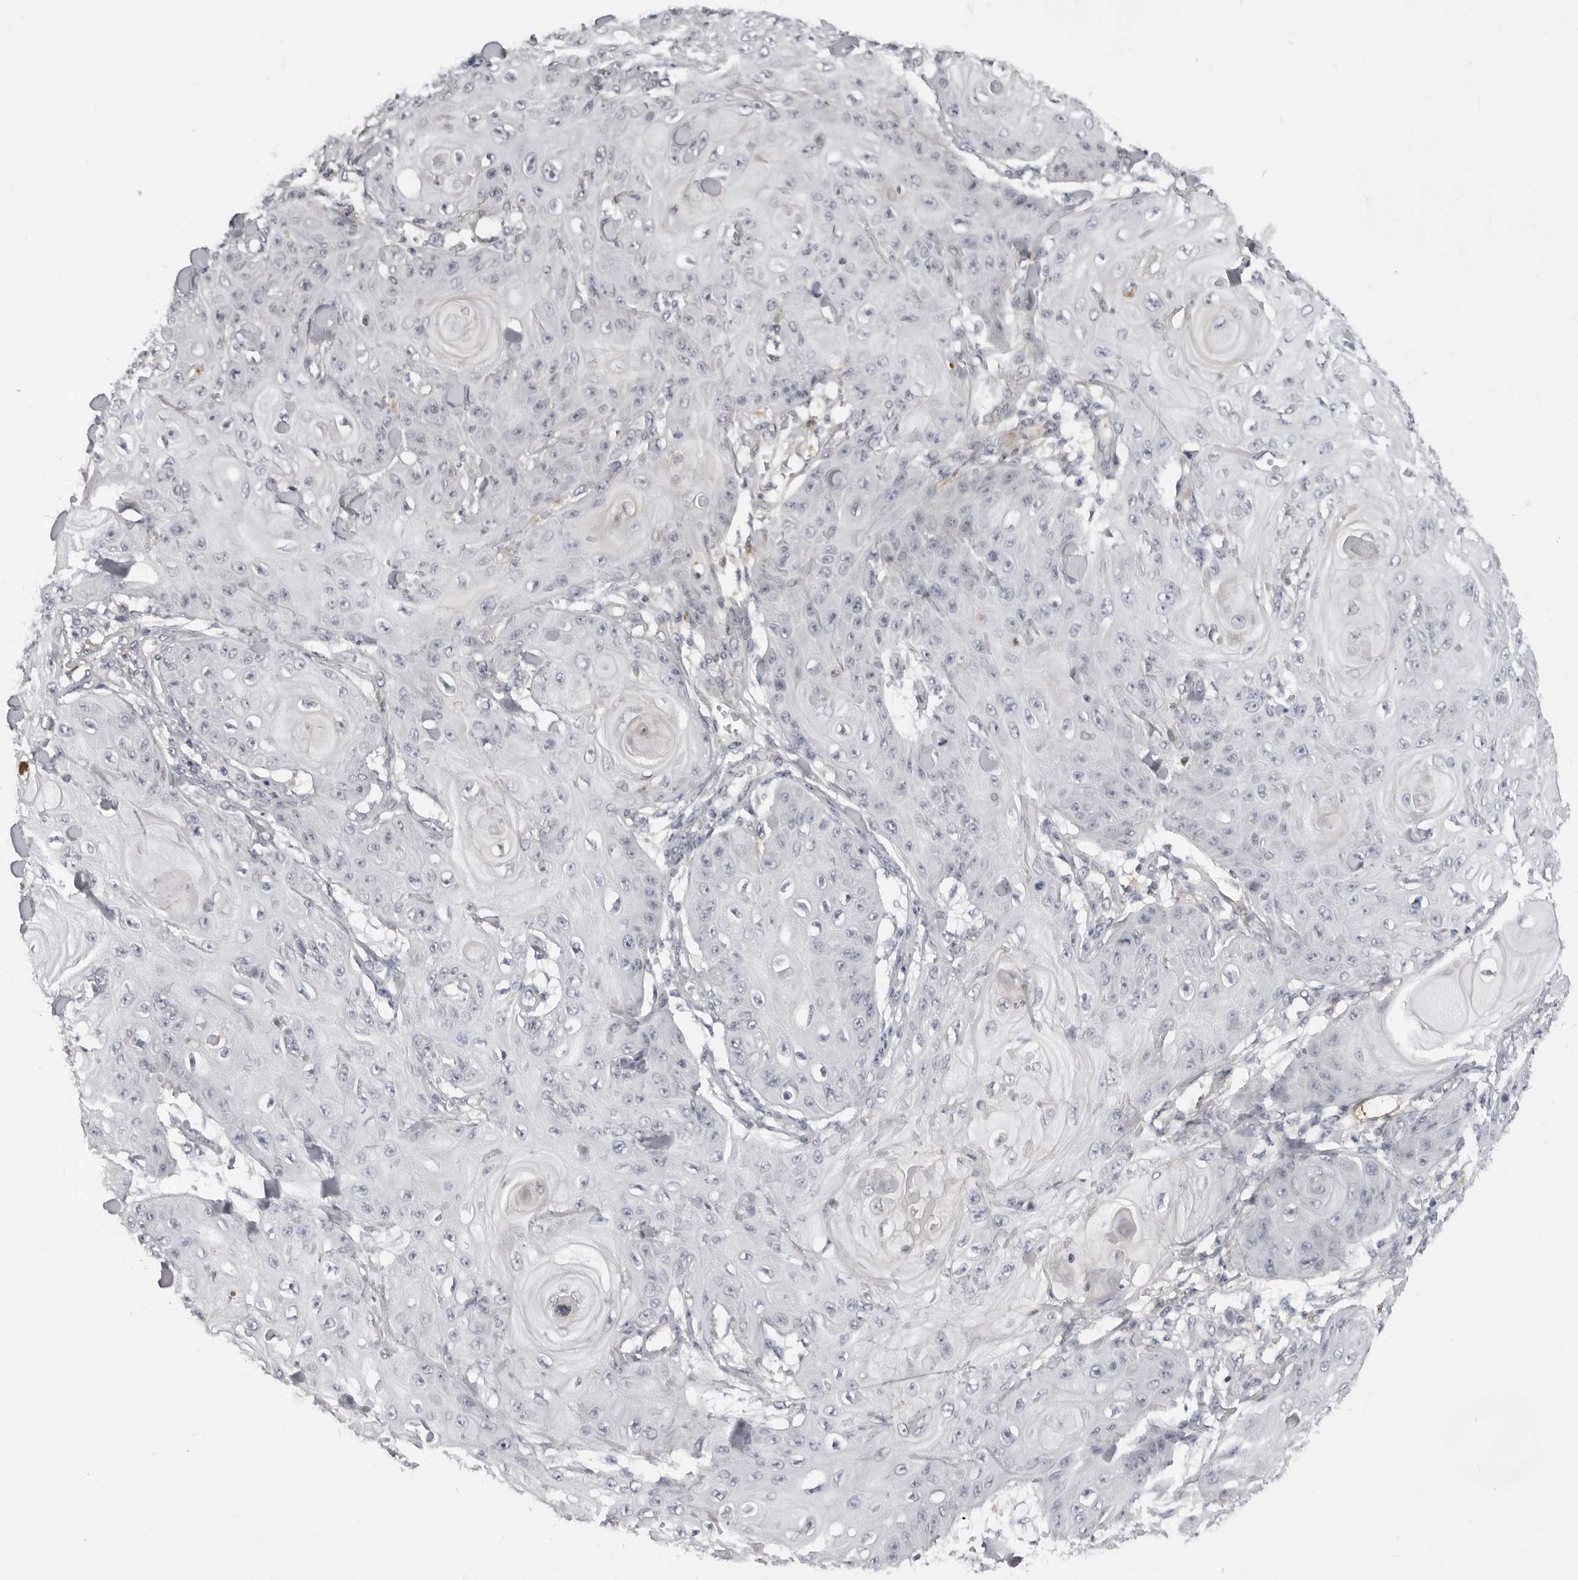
{"staining": {"intensity": "negative", "quantity": "none", "location": "none"}, "tissue": "skin cancer", "cell_type": "Tumor cells", "image_type": "cancer", "snomed": [{"axis": "morphology", "description": "Squamous cell carcinoma, NOS"}, {"axis": "topography", "description": "Skin"}], "caption": "High magnification brightfield microscopy of skin cancer stained with DAB (brown) and counterstained with hematoxylin (blue): tumor cells show no significant expression. Brightfield microscopy of immunohistochemistry stained with DAB (brown) and hematoxylin (blue), captured at high magnification.", "gene": "SUGCT", "patient": {"sex": "male", "age": 74}}